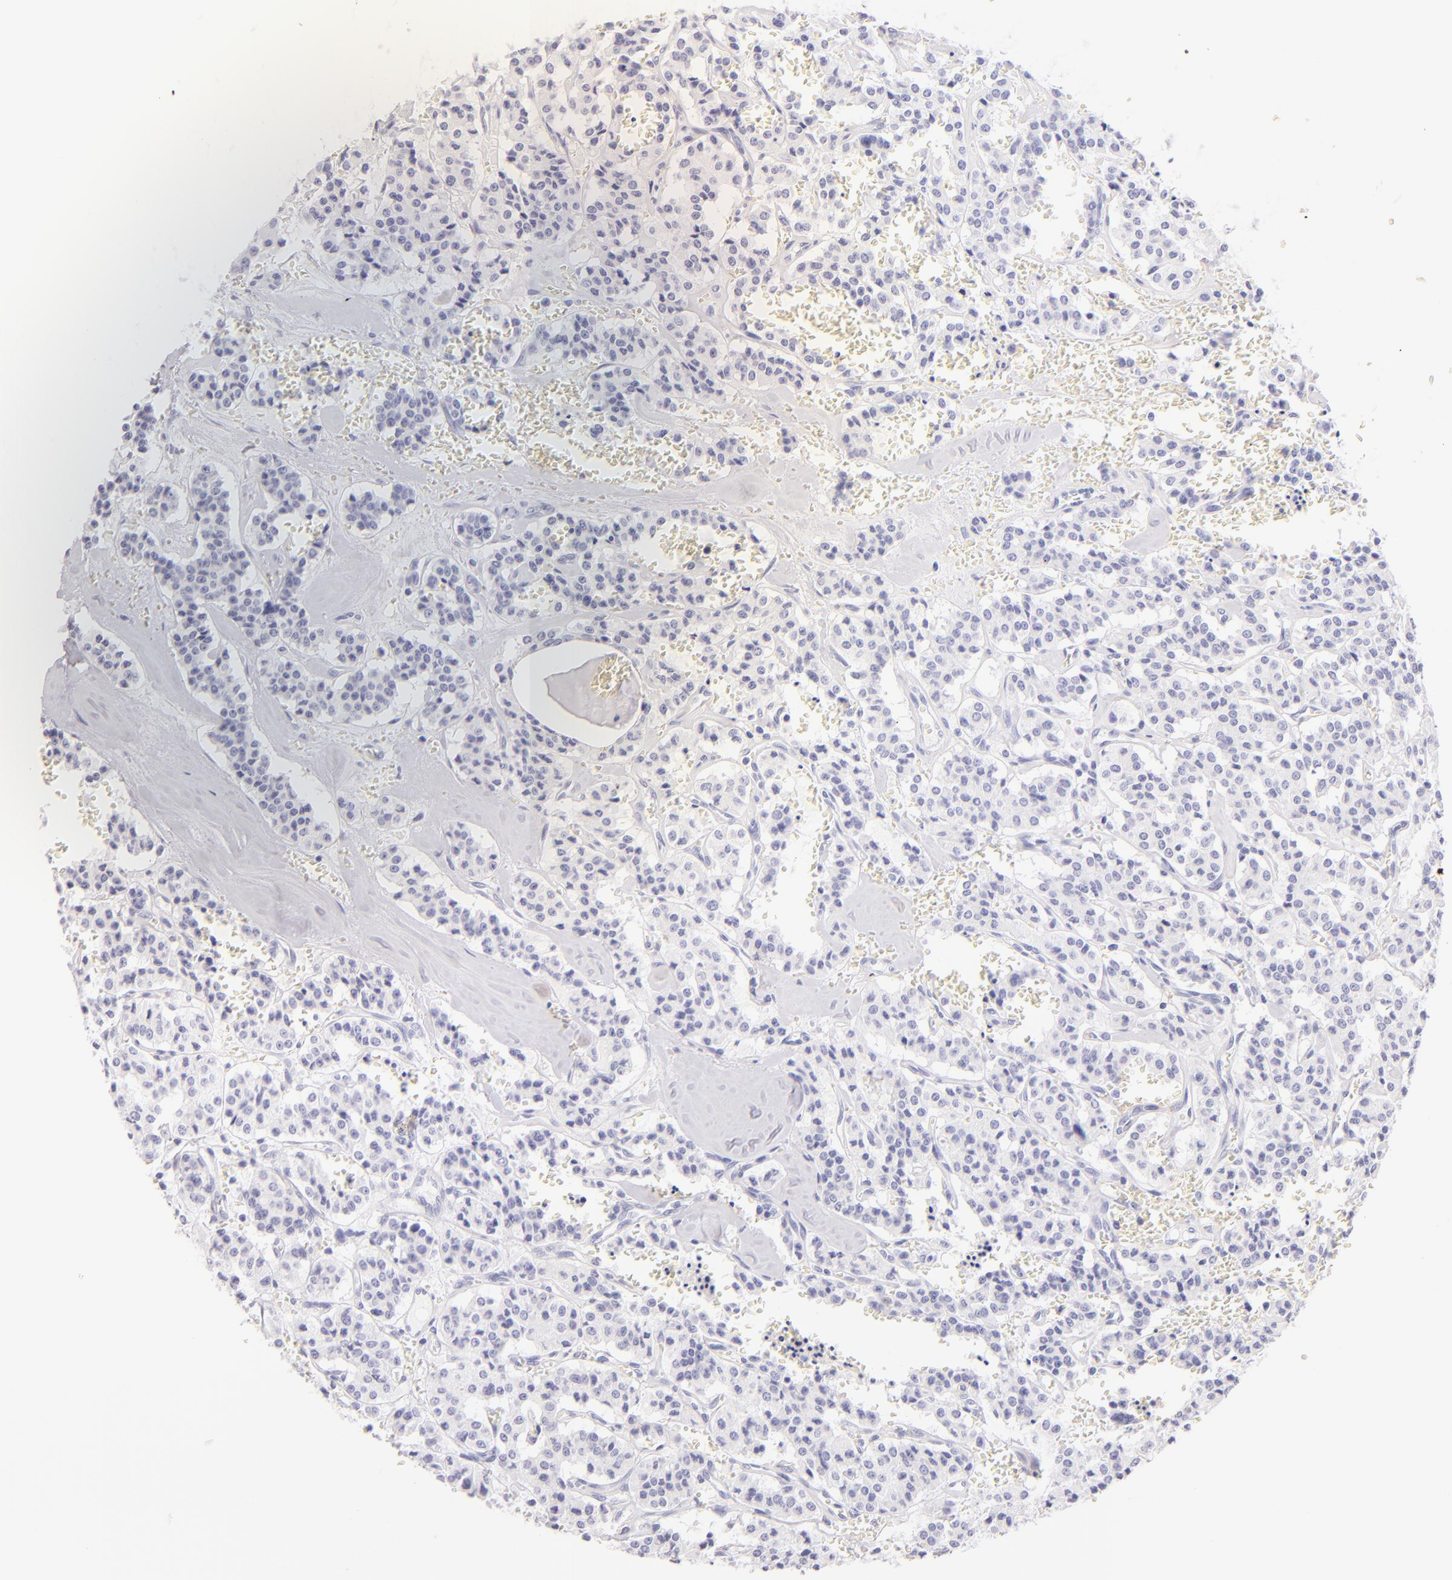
{"staining": {"intensity": "negative", "quantity": "none", "location": "none"}, "tissue": "carcinoid", "cell_type": "Tumor cells", "image_type": "cancer", "snomed": [{"axis": "morphology", "description": "Carcinoid, malignant, NOS"}, {"axis": "topography", "description": "Bronchus"}], "caption": "This is an immunohistochemistry micrograph of human carcinoid. There is no expression in tumor cells.", "gene": "SDC1", "patient": {"sex": "male", "age": 55}}